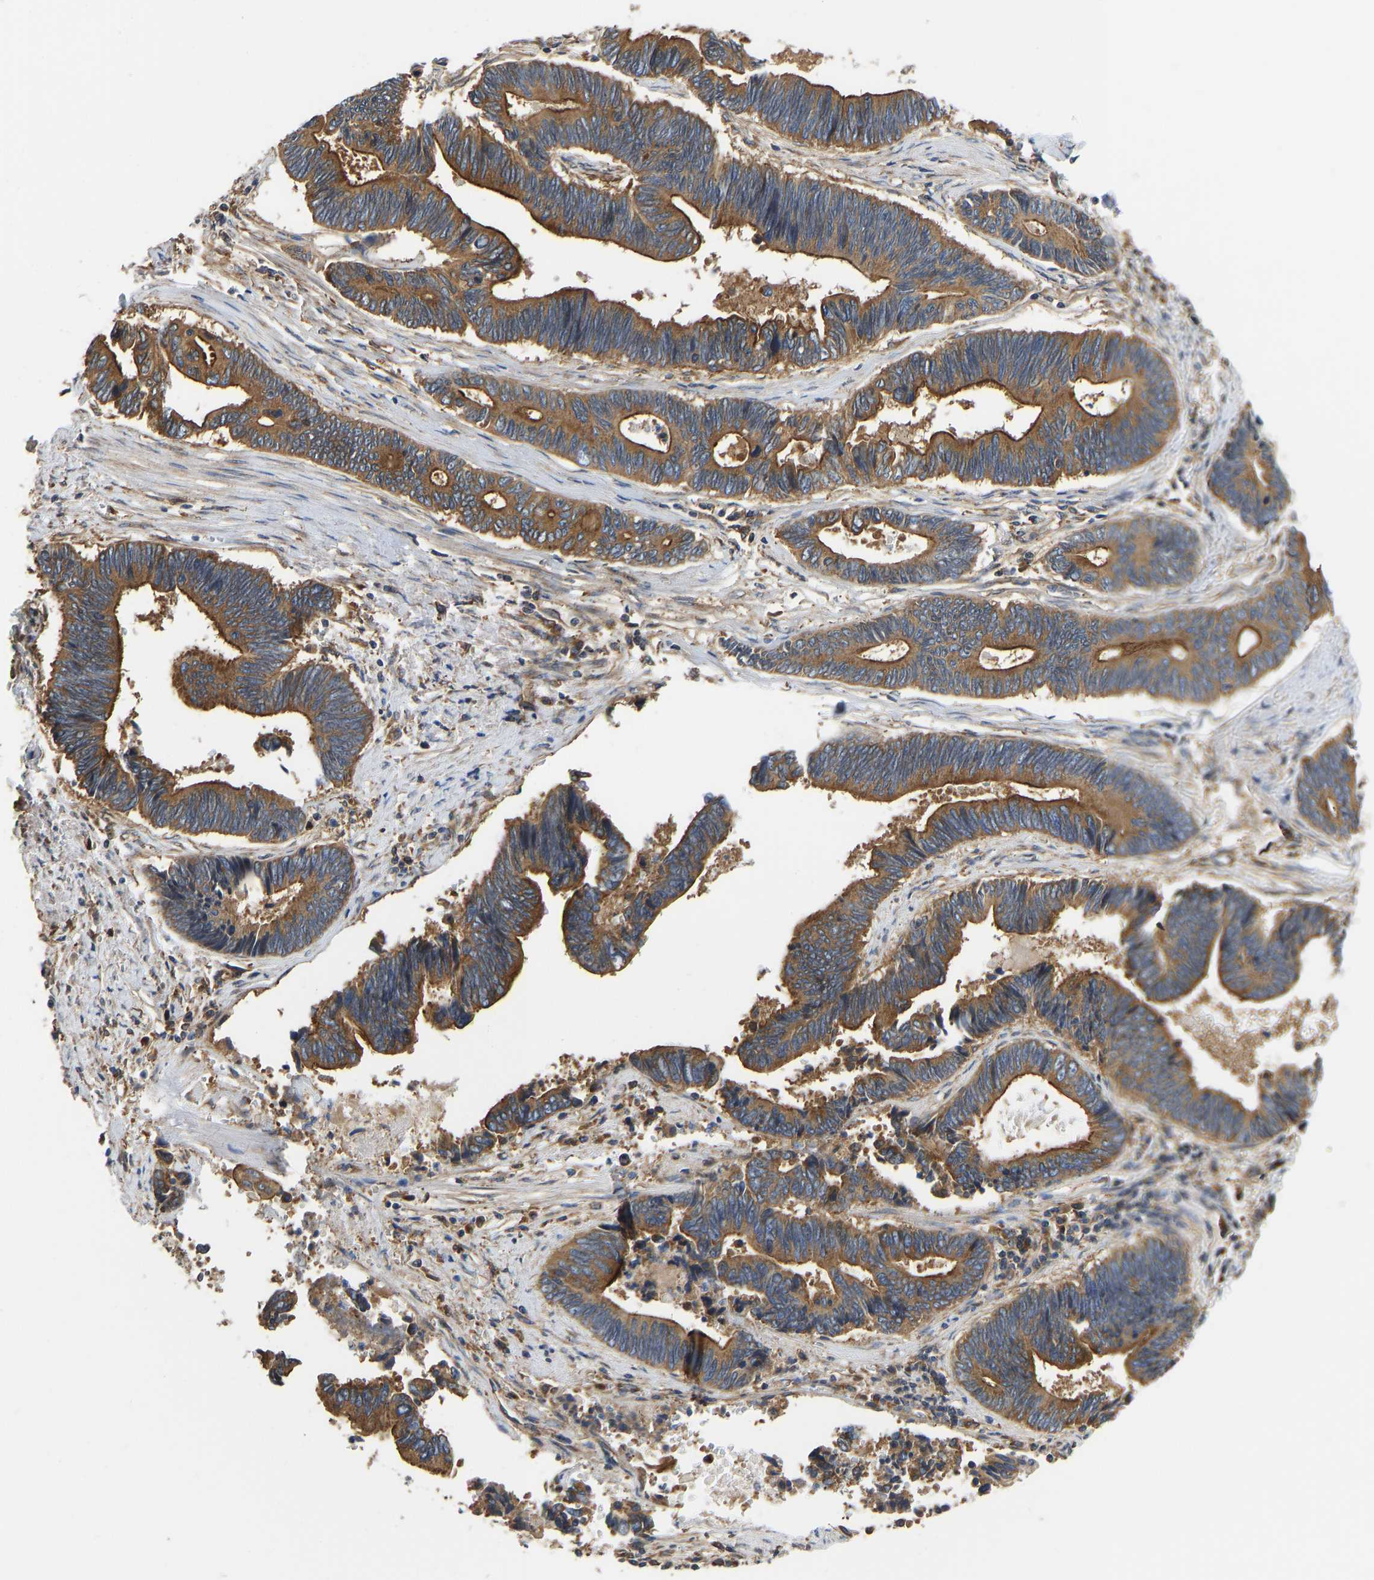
{"staining": {"intensity": "moderate", "quantity": ">75%", "location": "cytoplasmic/membranous"}, "tissue": "pancreatic cancer", "cell_type": "Tumor cells", "image_type": "cancer", "snomed": [{"axis": "morphology", "description": "Adenocarcinoma, NOS"}, {"axis": "topography", "description": "Pancreas"}], "caption": "The photomicrograph displays a brown stain indicating the presence of a protein in the cytoplasmic/membranous of tumor cells in pancreatic adenocarcinoma.", "gene": "FLNB", "patient": {"sex": "female", "age": 70}}